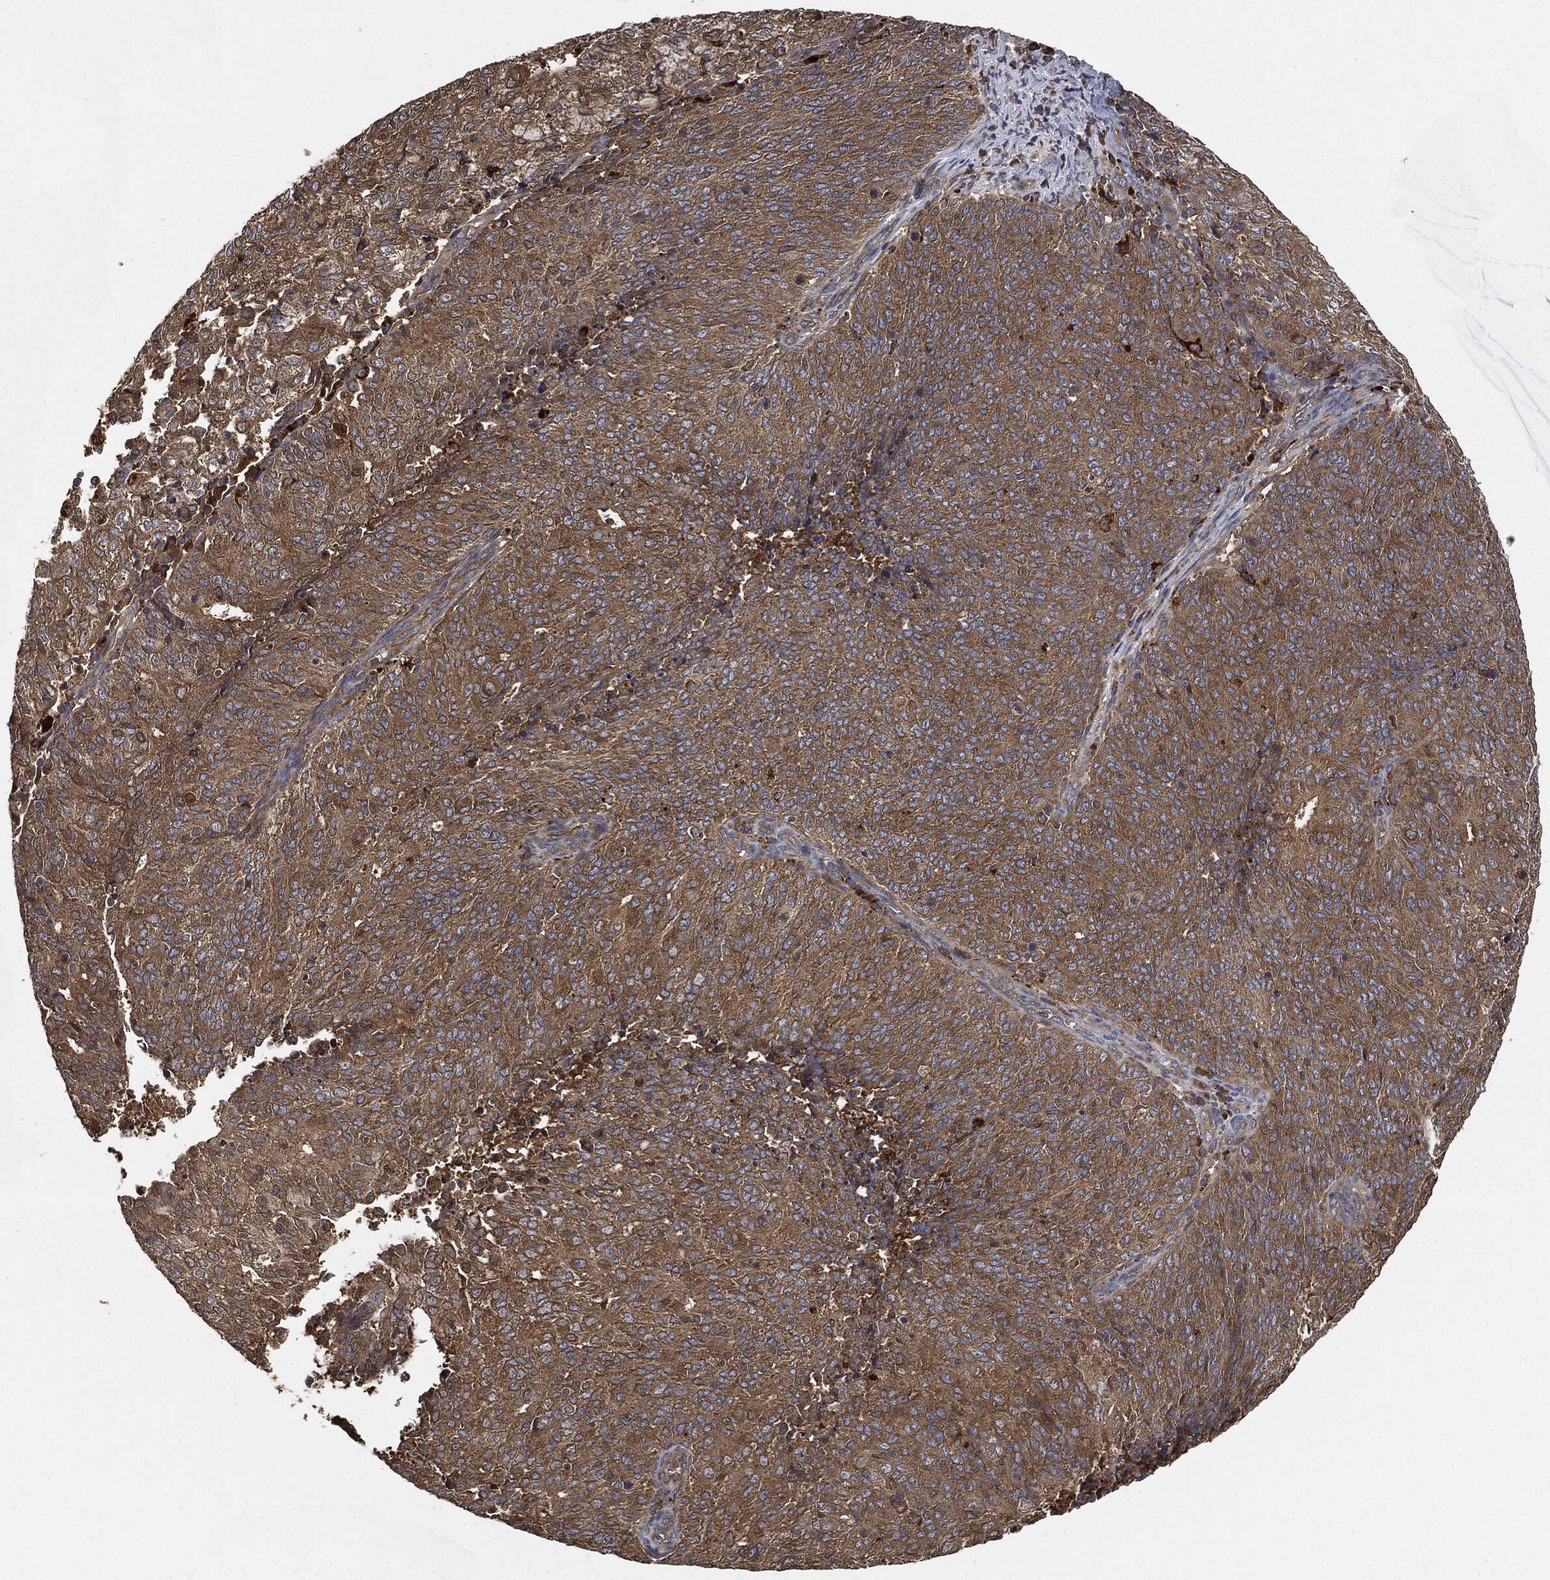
{"staining": {"intensity": "moderate", "quantity": ">75%", "location": "cytoplasmic/membranous"}, "tissue": "endometrial cancer", "cell_type": "Tumor cells", "image_type": "cancer", "snomed": [{"axis": "morphology", "description": "Adenocarcinoma, NOS"}, {"axis": "topography", "description": "Endometrium"}], "caption": "Approximately >75% of tumor cells in human adenocarcinoma (endometrial) show moderate cytoplasmic/membranous protein expression as visualized by brown immunohistochemical staining.", "gene": "BRAF", "patient": {"sex": "female", "age": 82}}